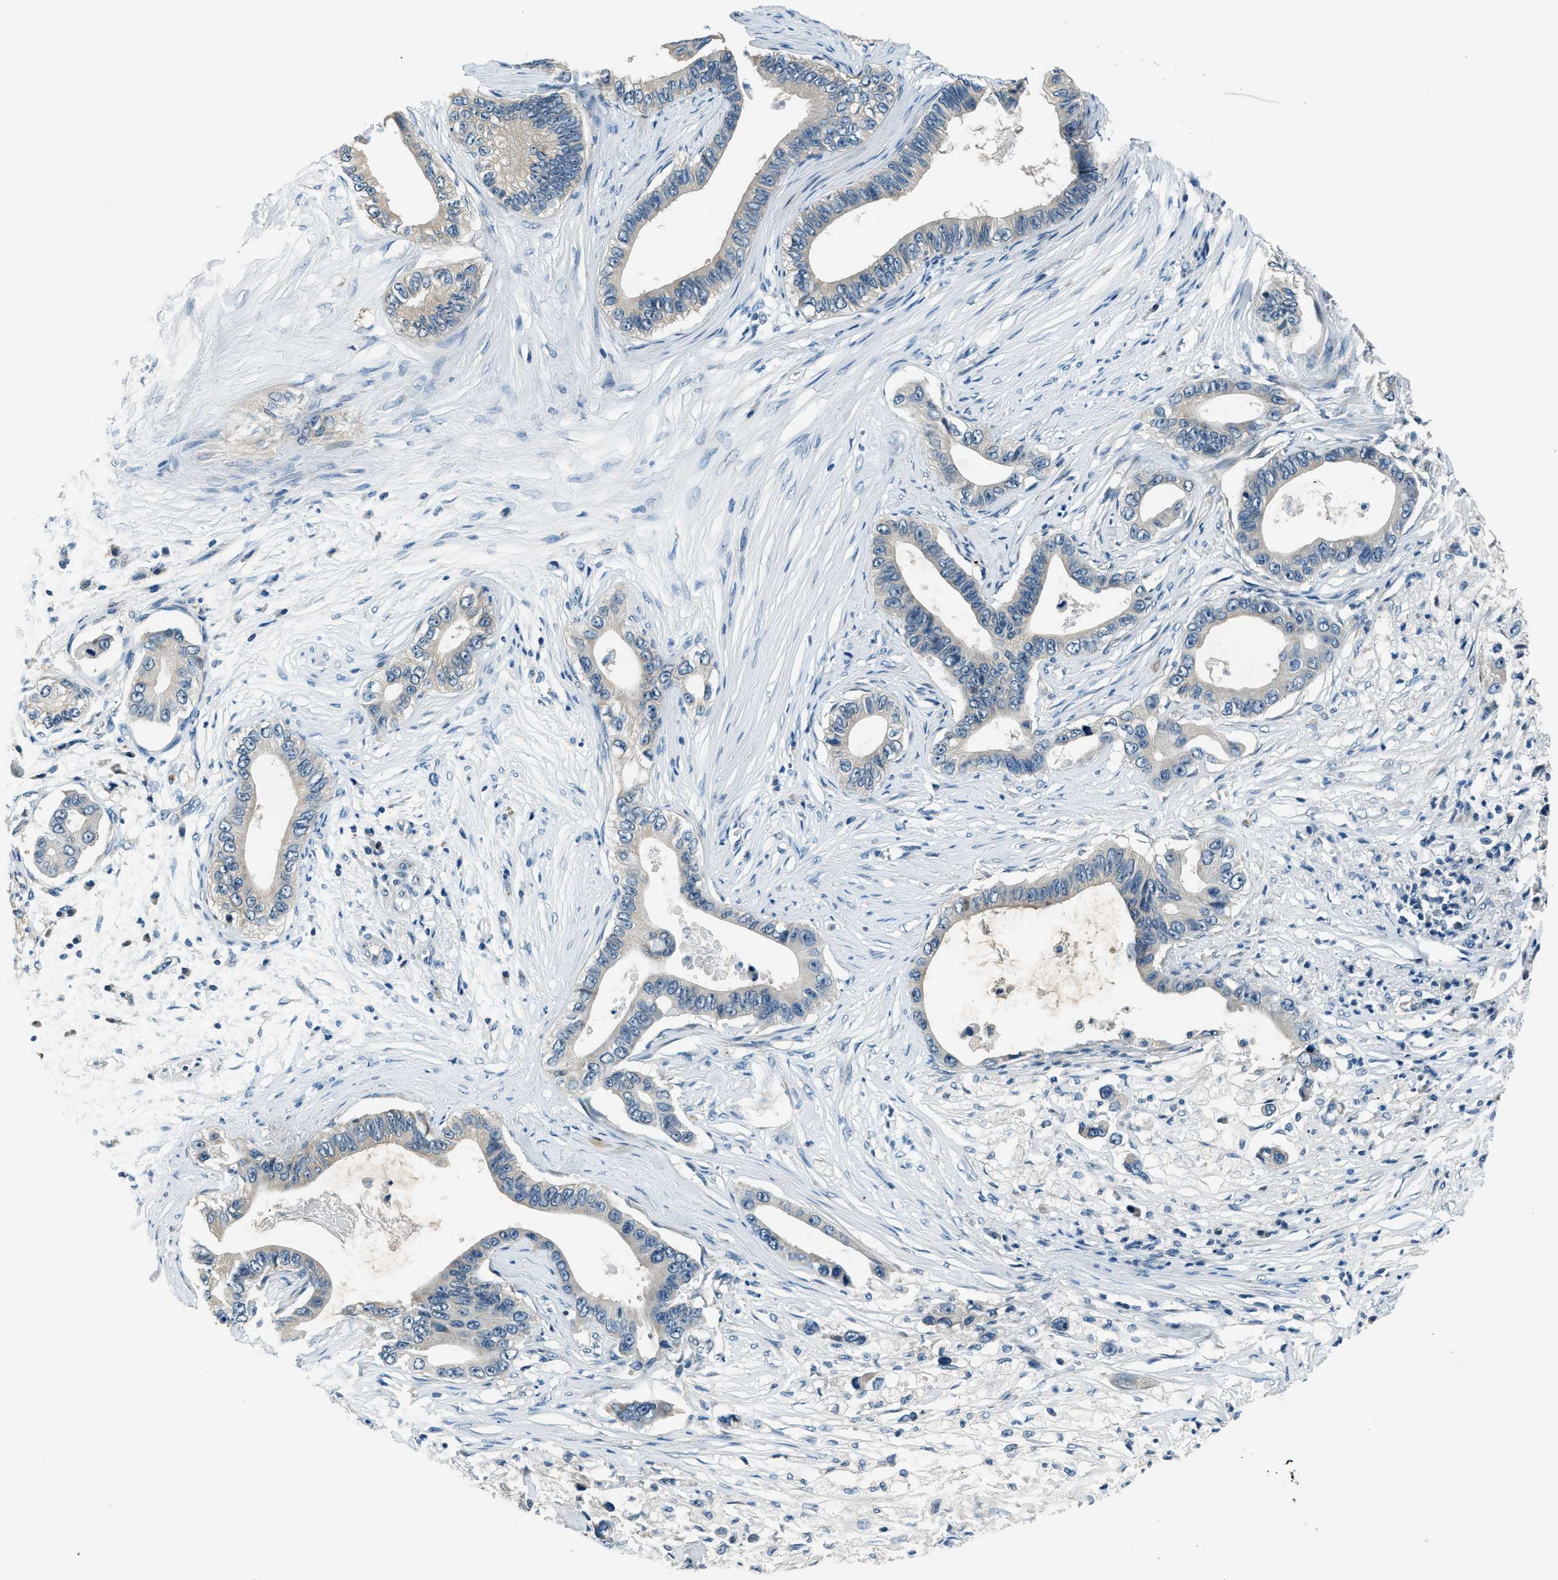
{"staining": {"intensity": "negative", "quantity": "none", "location": "none"}, "tissue": "pancreatic cancer", "cell_type": "Tumor cells", "image_type": "cancer", "snomed": [{"axis": "morphology", "description": "Adenocarcinoma, NOS"}, {"axis": "topography", "description": "Pancreas"}], "caption": "A high-resolution image shows immunohistochemistry staining of pancreatic adenocarcinoma, which exhibits no significant expression in tumor cells.", "gene": "NME8", "patient": {"sex": "male", "age": 77}}